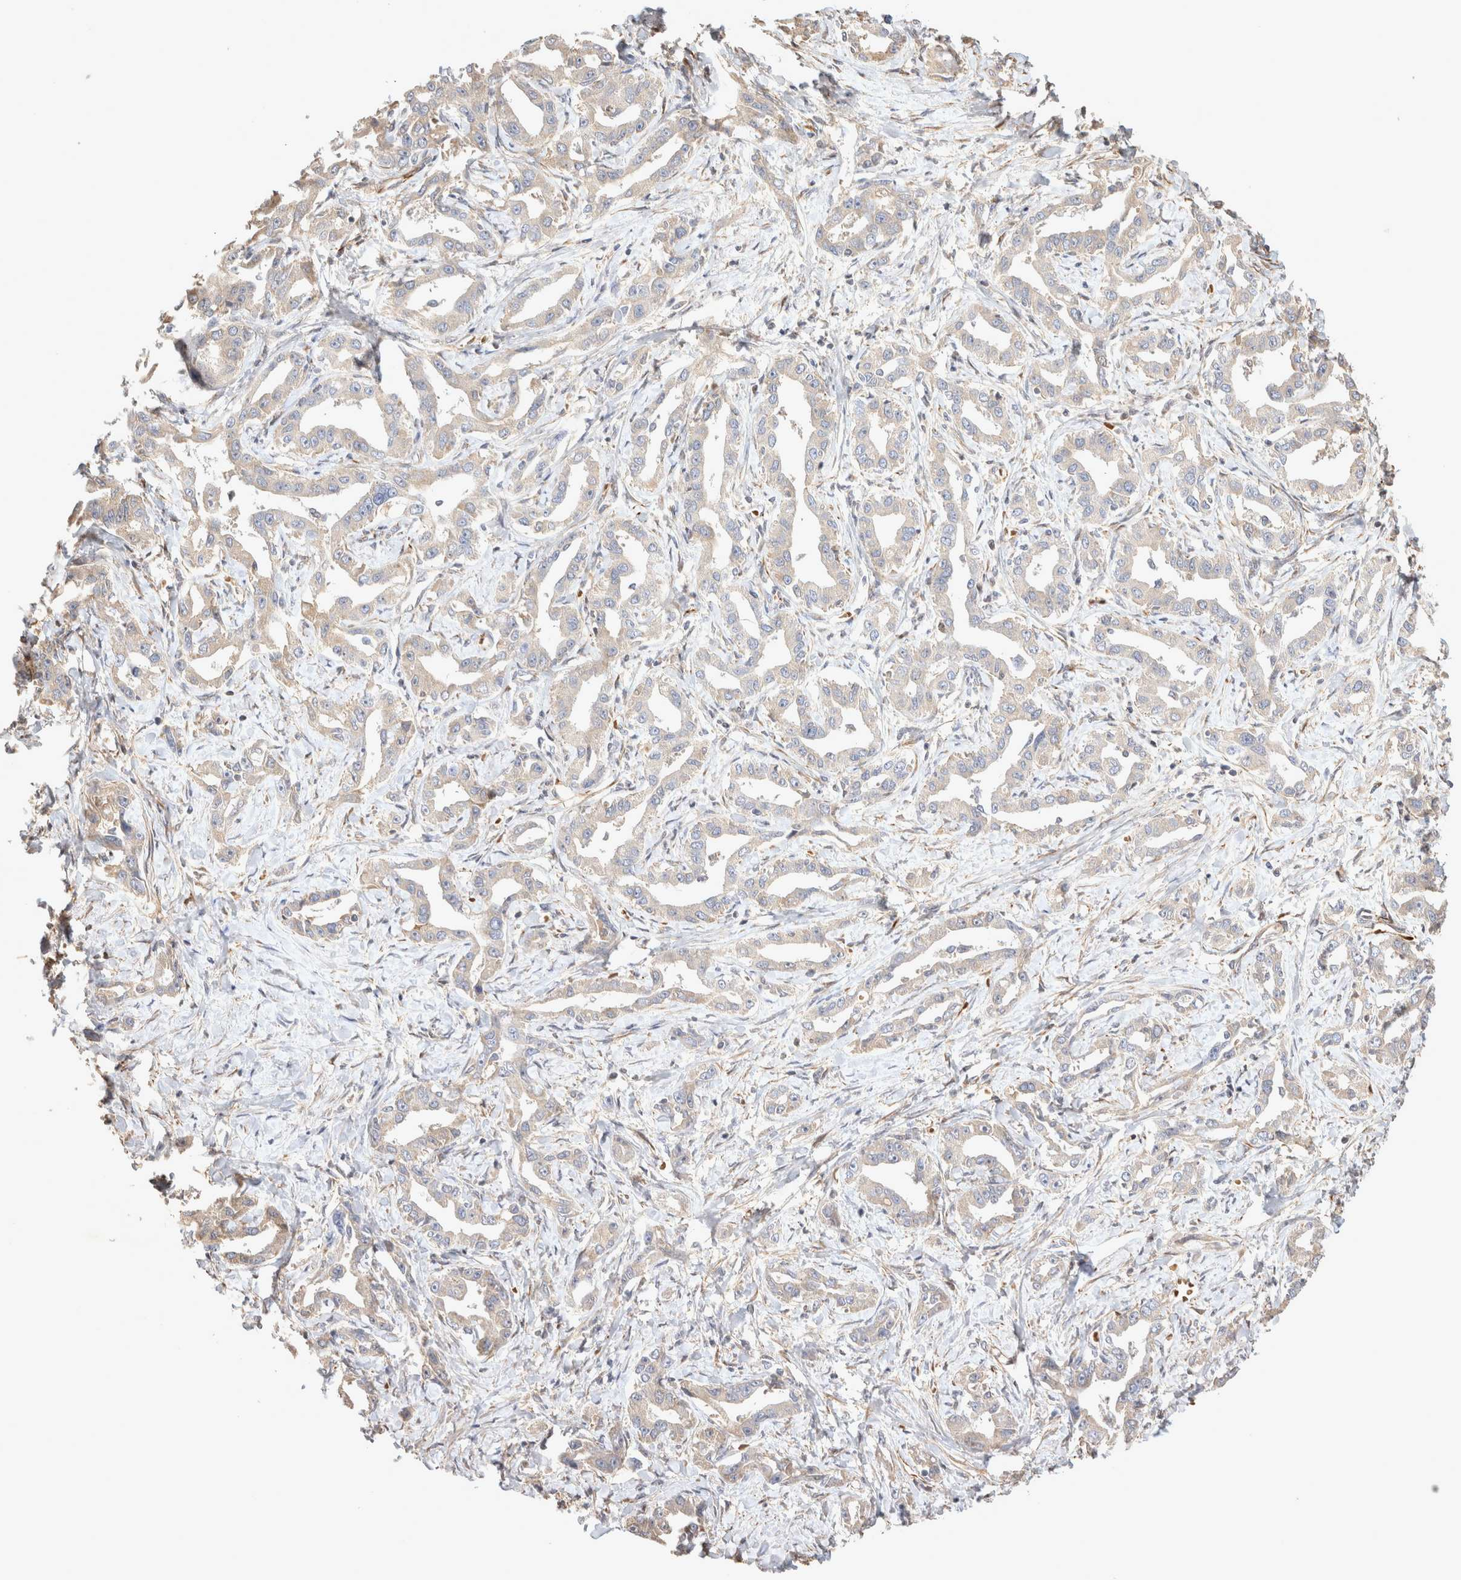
{"staining": {"intensity": "negative", "quantity": "none", "location": "none"}, "tissue": "liver cancer", "cell_type": "Tumor cells", "image_type": "cancer", "snomed": [{"axis": "morphology", "description": "Cholangiocarcinoma"}, {"axis": "topography", "description": "Liver"}], "caption": "Tumor cells are negative for protein expression in human liver cancer.", "gene": "NMU", "patient": {"sex": "male", "age": 59}}